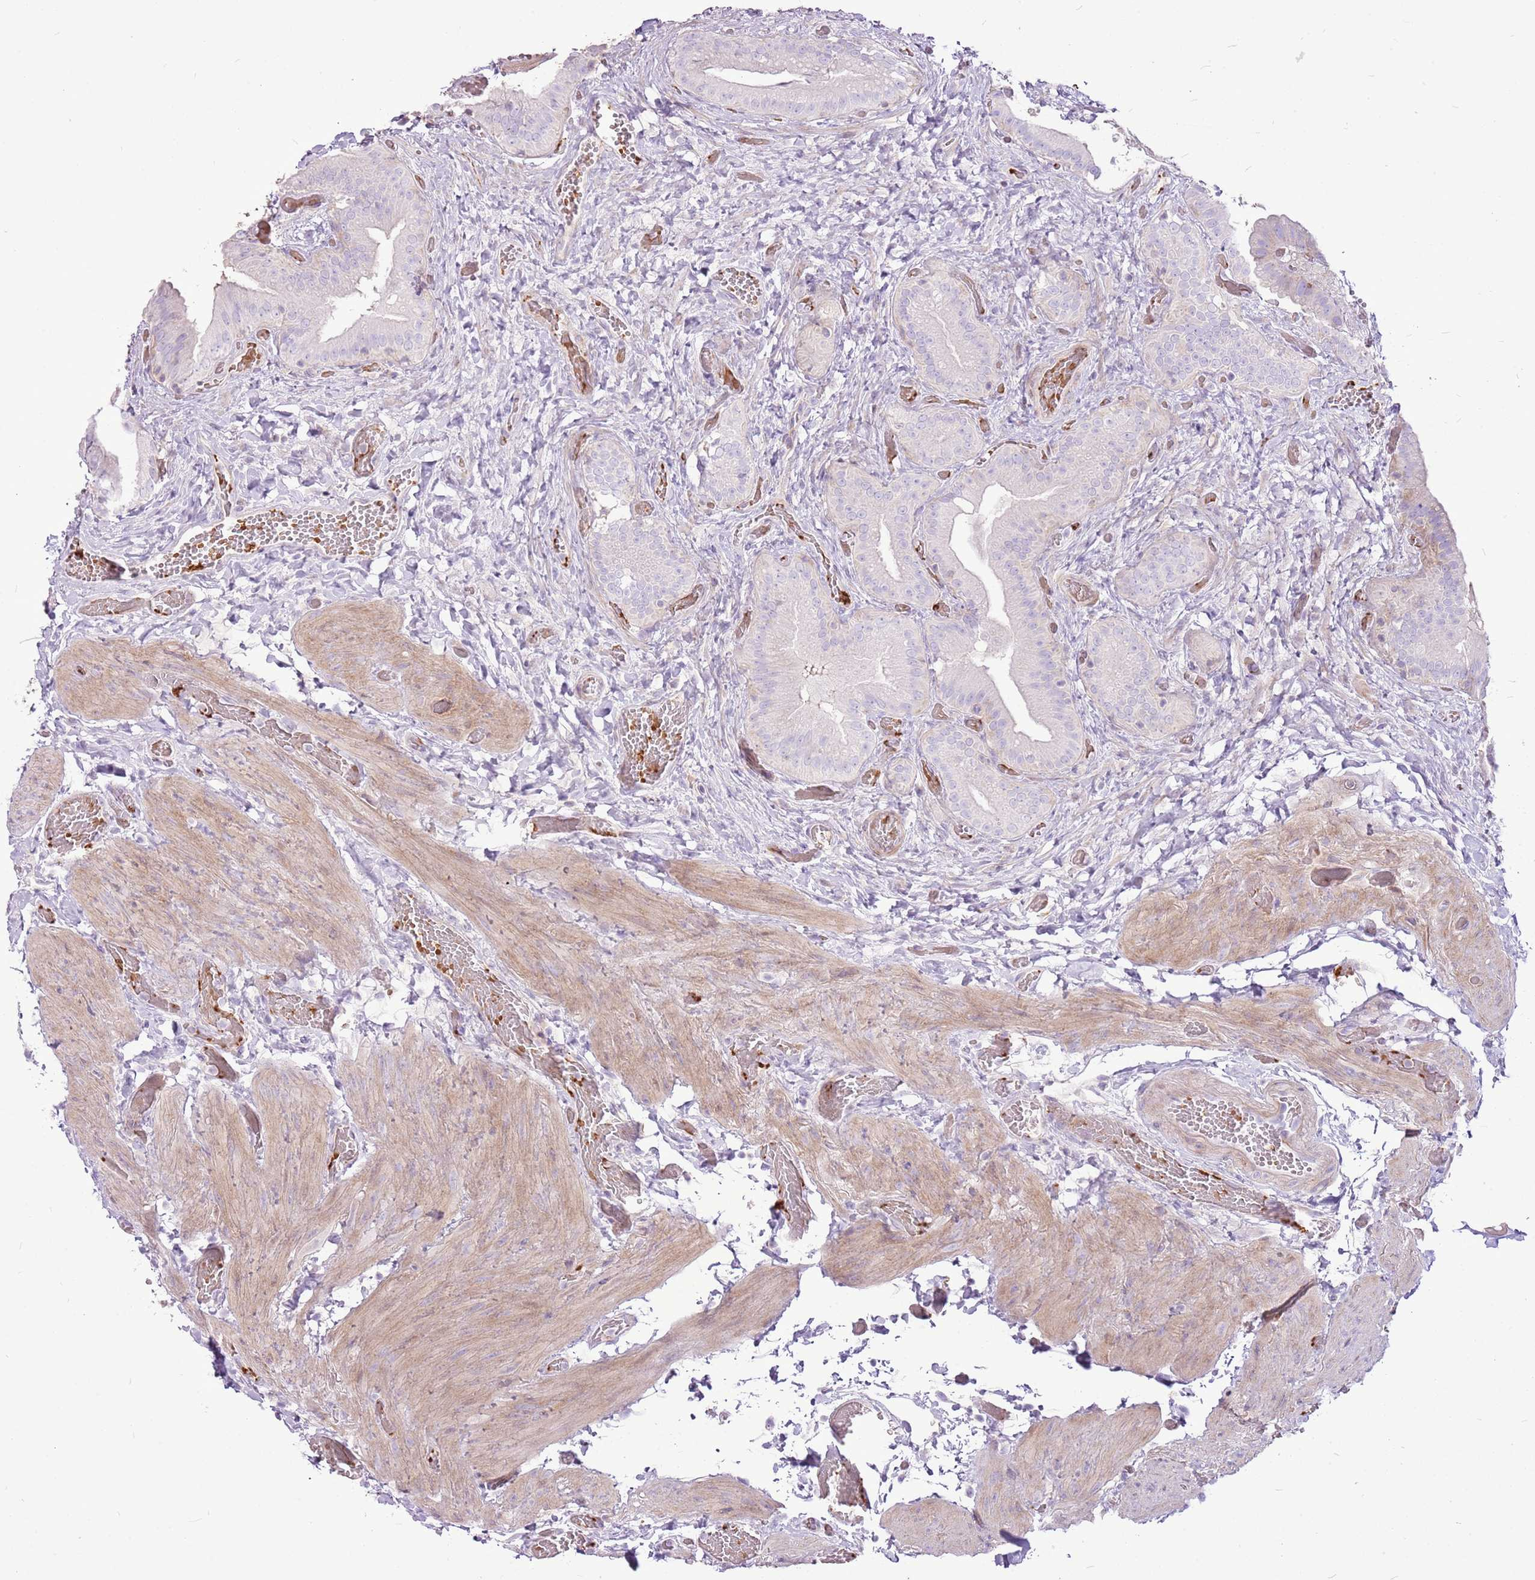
{"staining": {"intensity": "negative", "quantity": "none", "location": "none"}, "tissue": "gallbladder", "cell_type": "Glandular cells", "image_type": "normal", "snomed": [{"axis": "morphology", "description": "Normal tissue, NOS"}, {"axis": "topography", "description": "Gallbladder"}], "caption": "This is a photomicrograph of immunohistochemistry staining of benign gallbladder, which shows no staining in glandular cells. Nuclei are stained in blue.", "gene": "CHAC2", "patient": {"sex": "female", "age": 64}}